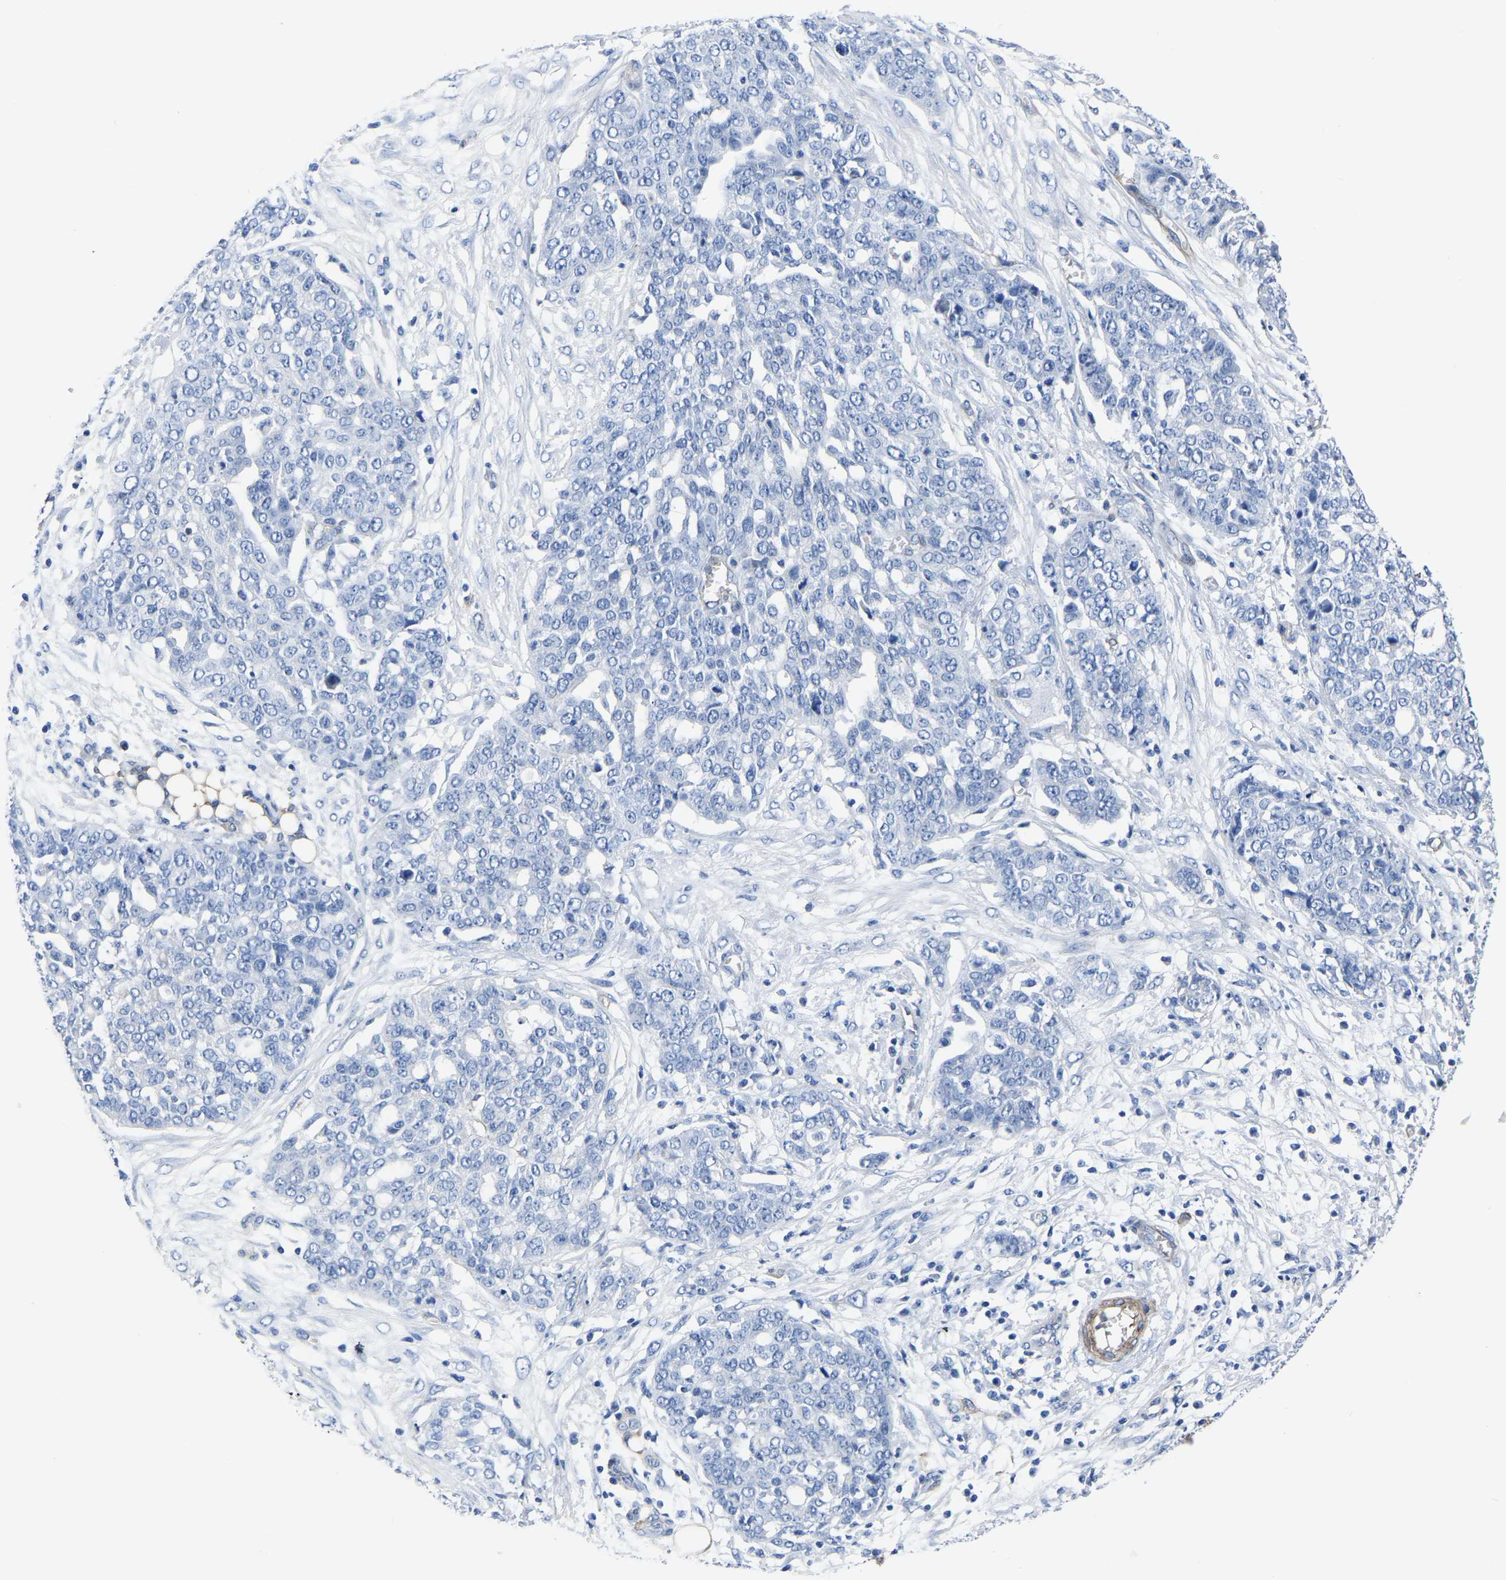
{"staining": {"intensity": "negative", "quantity": "none", "location": "none"}, "tissue": "ovarian cancer", "cell_type": "Tumor cells", "image_type": "cancer", "snomed": [{"axis": "morphology", "description": "Cystadenocarcinoma, serous, NOS"}, {"axis": "topography", "description": "Soft tissue"}, {"axis": "topography", "description": "Ovary"}], "caption": "Immunohistochemistry image of neoplastic tissue: ovarian cancer stained with DAB (3,3'-diaminobenzidine) reveals no significant protein positivity in tumor cells.", "gene": "SLC45A3", "patient": {"sex": "female", "age": 57}}